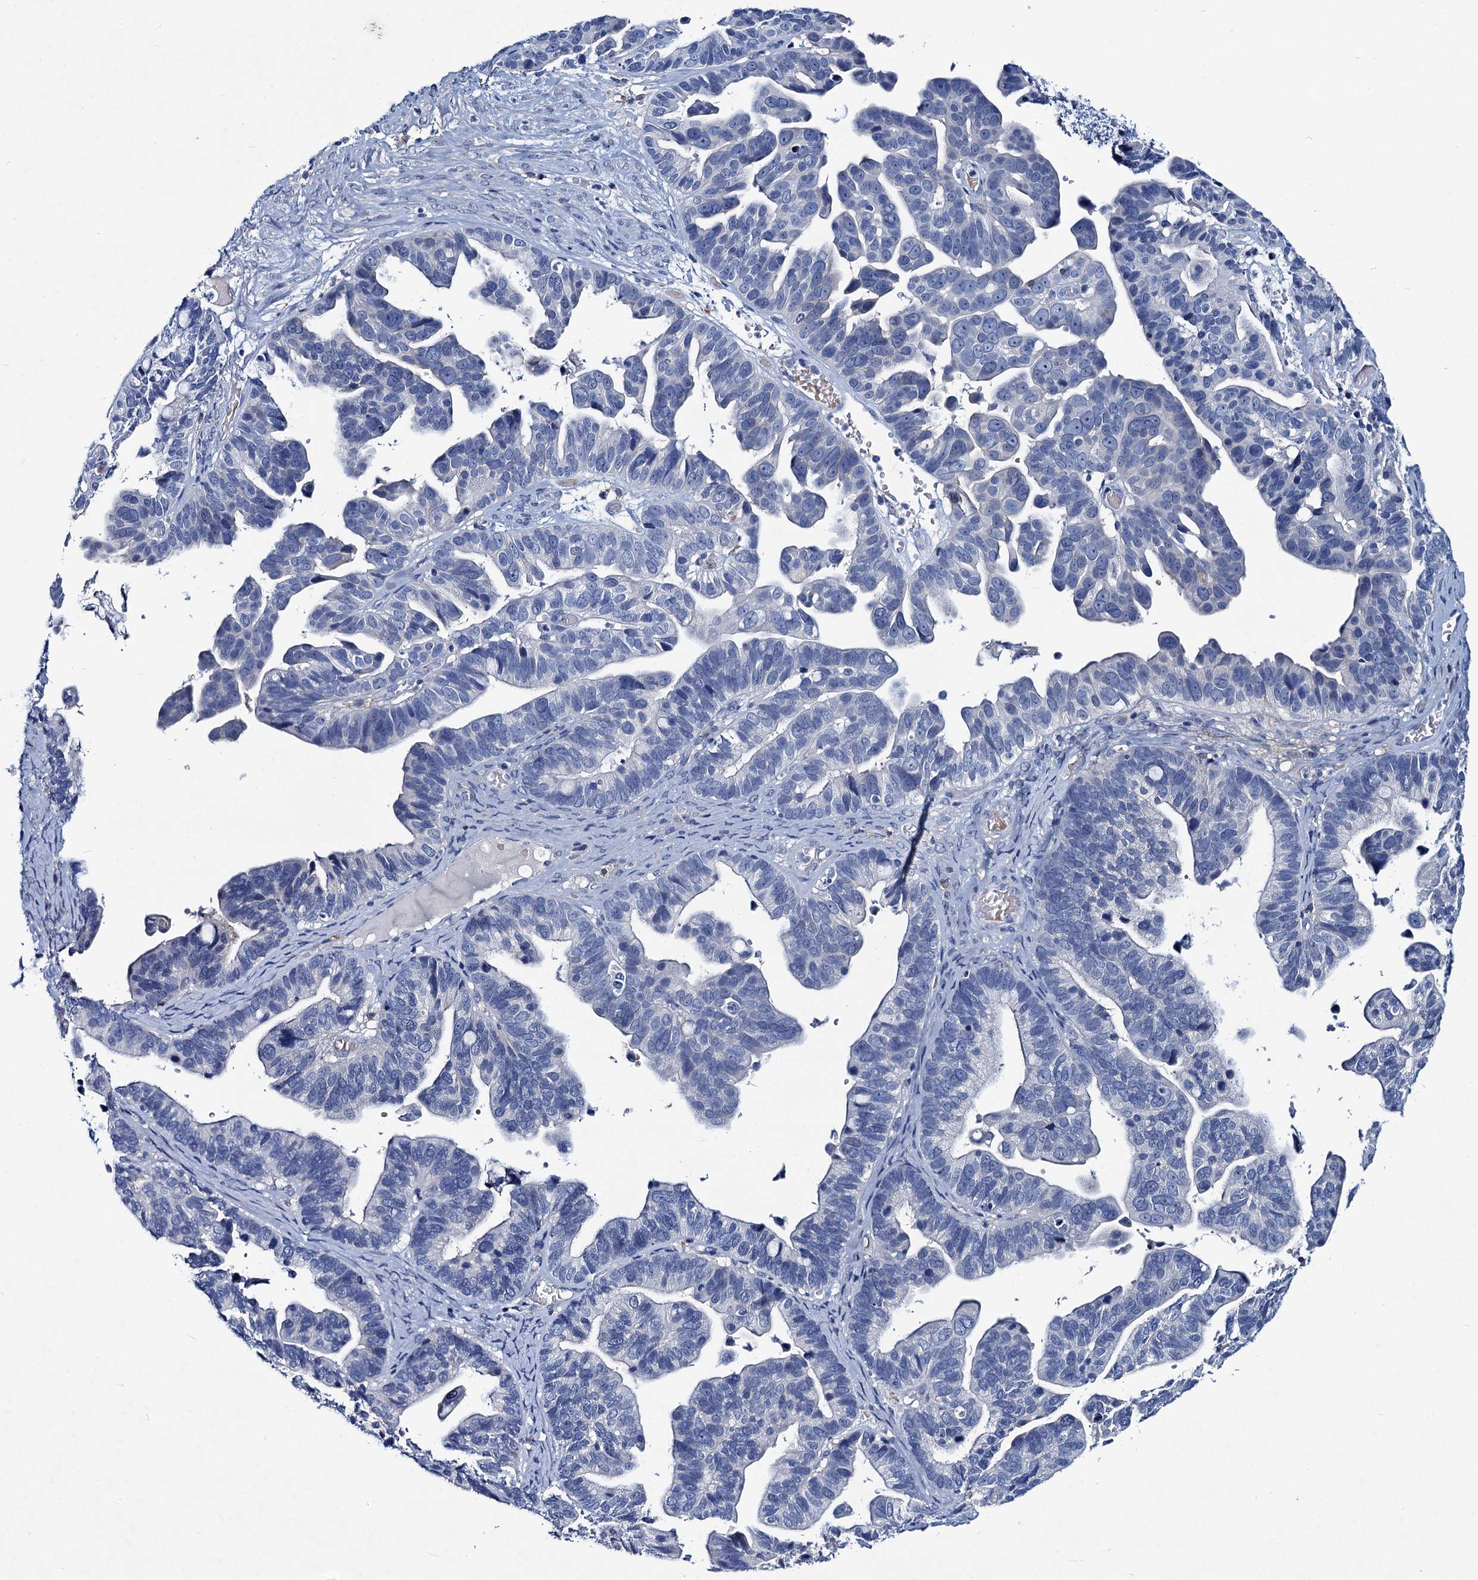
{"staining": {"intensity": "negative", "quantity": "none", "location": "none"}, "tissue": "ovarian cancer", "cell_type": "Tumor cells", "image_type": "cancer", "snomed": [{"axis": "morphology", "description": "Cystadenocarcinoma, serous, NOS"}, {"axis": "topography", "description": "Ovary"}], "caption": "An image of ovarian serous cystadenocarcinoma stained for a protein exhibits no brown staining in tumor cells.", "gene": "RTKN2", "patient": {"sex": "female", "age": 56}}